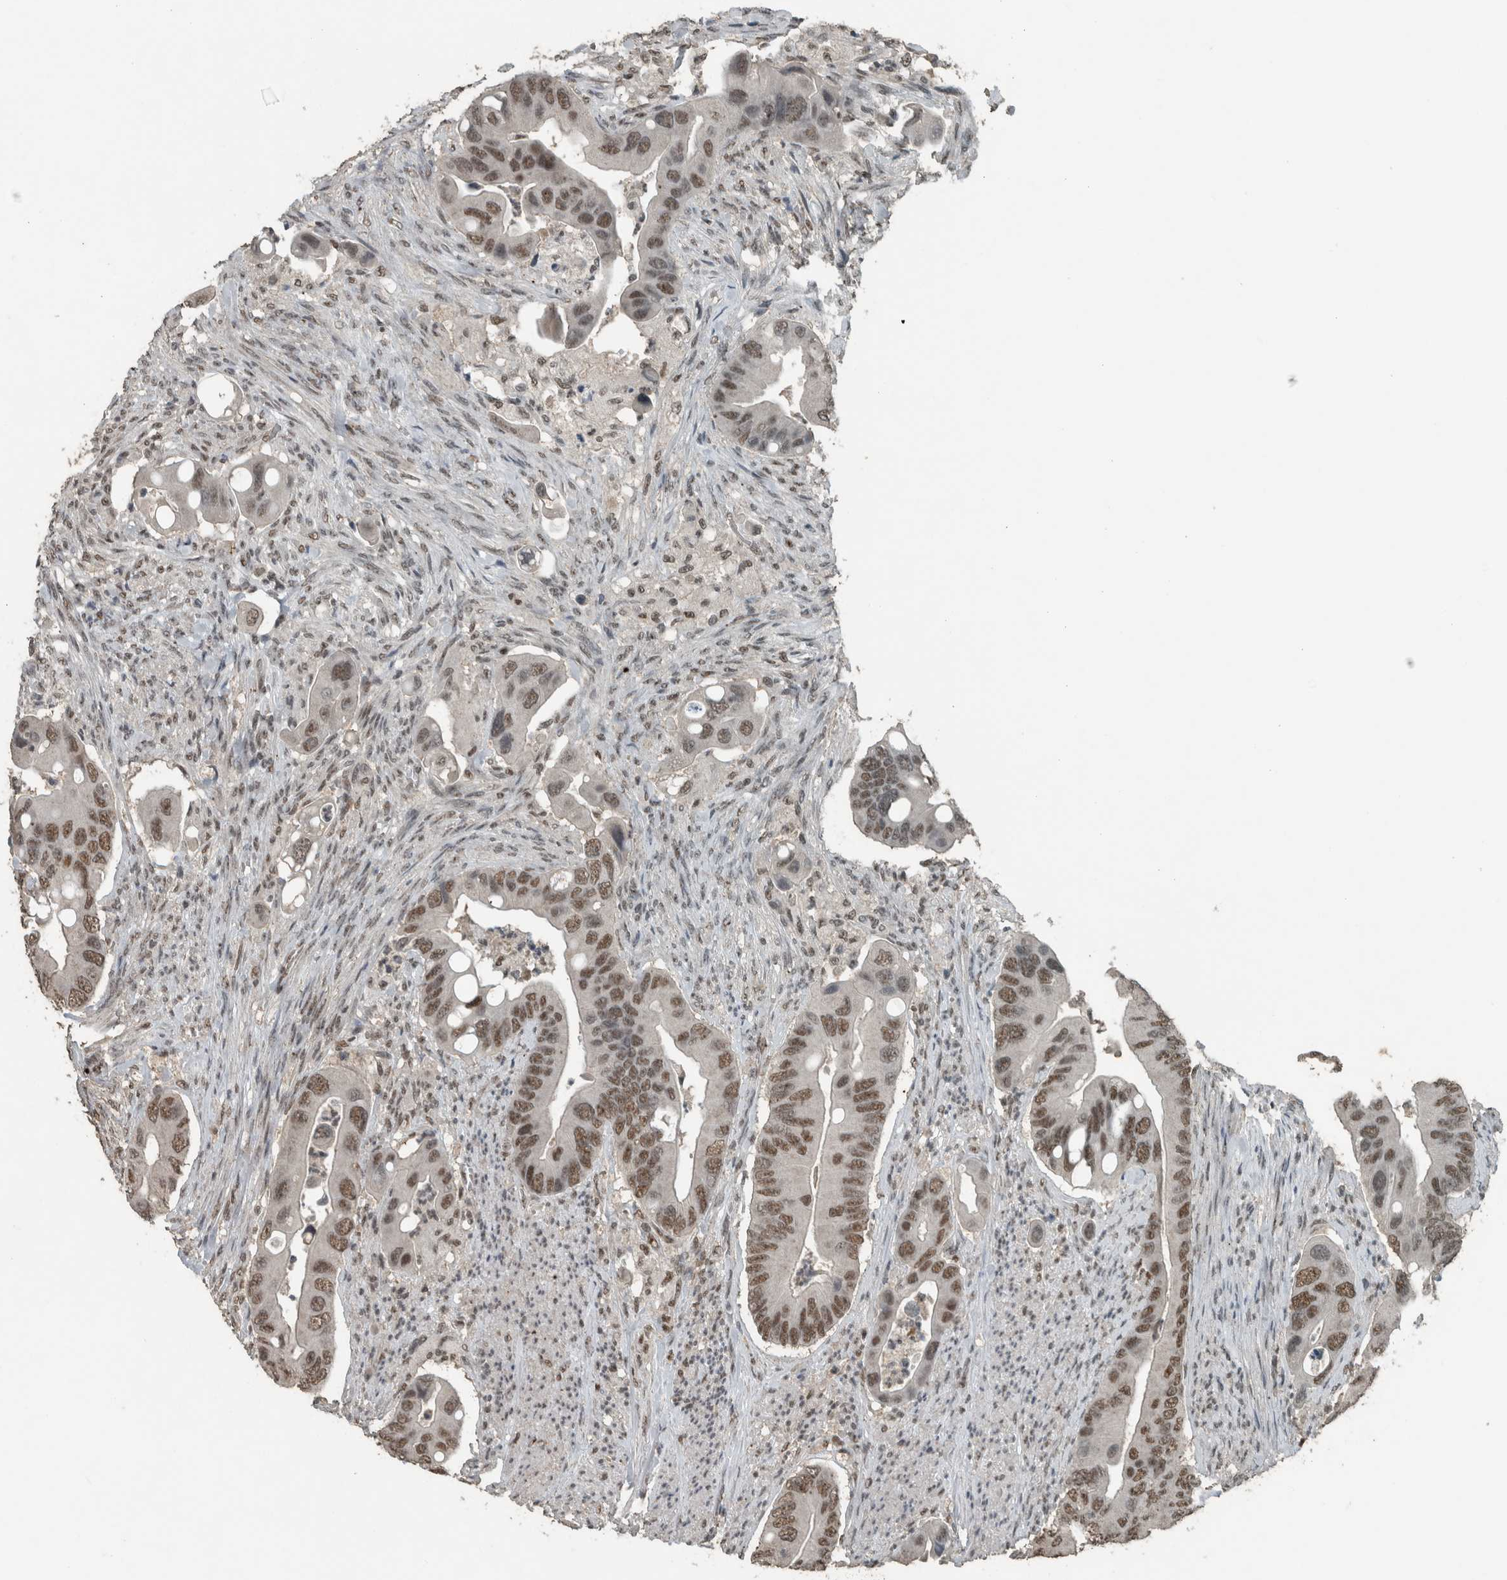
{"staining": {"intensity": "moderate", "quantity": ">75%", "location": "nuclear"}, "tissue": "colorectal cancer", "cell_type": "Tumor cells", "image_type": "cancer", "snomed": [{"axis": "morphology", "description": "Adenocarcinoma, NOS"}, {"axis": "topography", "description": "Rectum"}], "caption": "Tumor cells show moderate nuclear staining in about >75% of cells in colorectal cancer.", "gene": "ZNF24", "patient": {"sex": "female", "age": 57}}